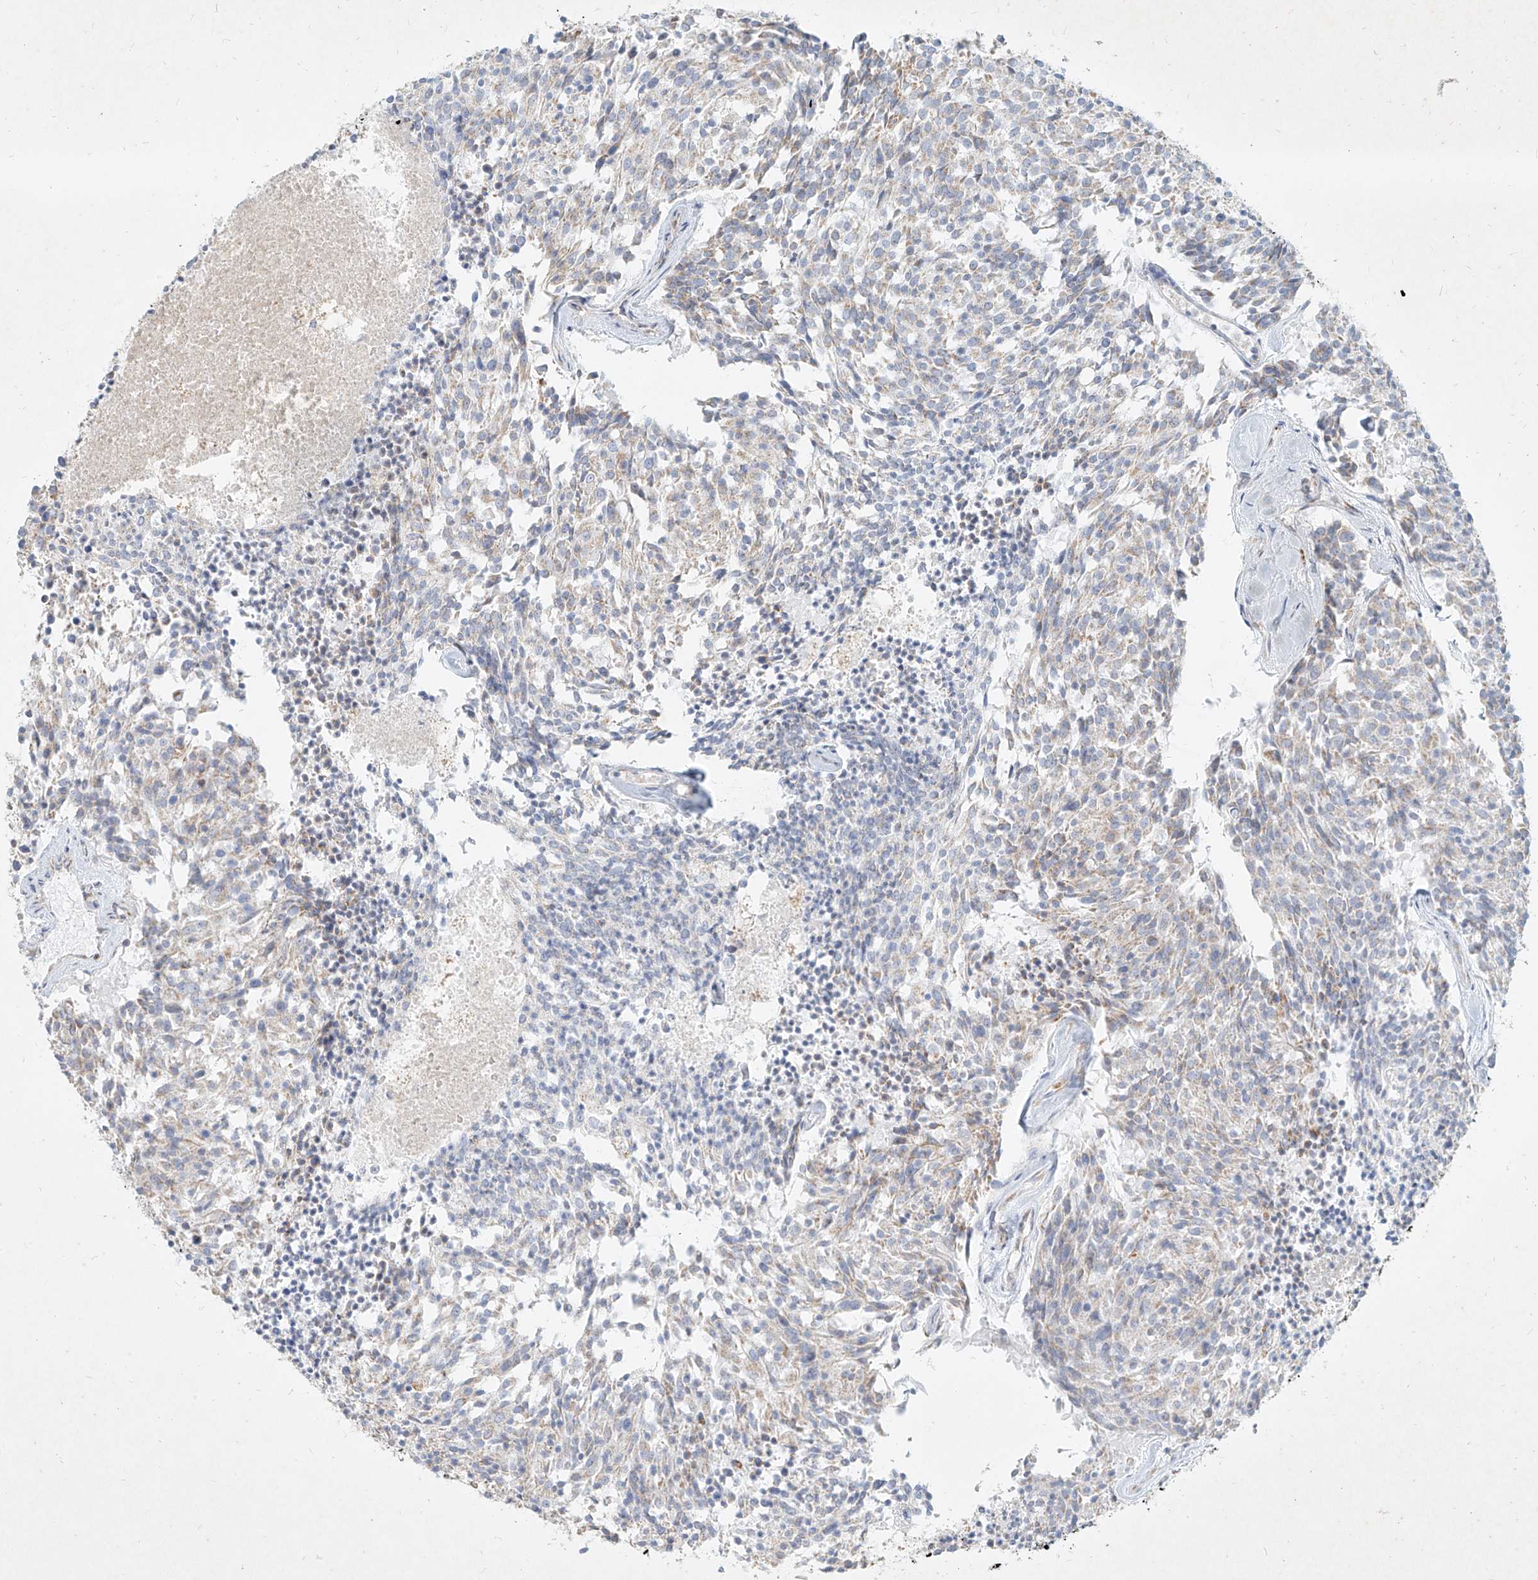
{"staining": {"intensity": "moderate", "quantity": "25%-75%", "location": "cytoplasmic/membranous"}, "tissue": "carcinoid", "cell_type": "Tumor cells", "image_type": "cancer", "snomed": [{"axis": "morphology", "description": "Carcinoid, malignant, NOS"}, {"axis": "topography", "description": "Pancreas"}], "caption": "Brown immunohistochemical staining in human carcinoid demonstrates moderate cytoplasmic/membranous positivity in about 25%-75% of tumor cells.", "gene": "MTX2", "patient": {"sex": "female", "age": 54}}